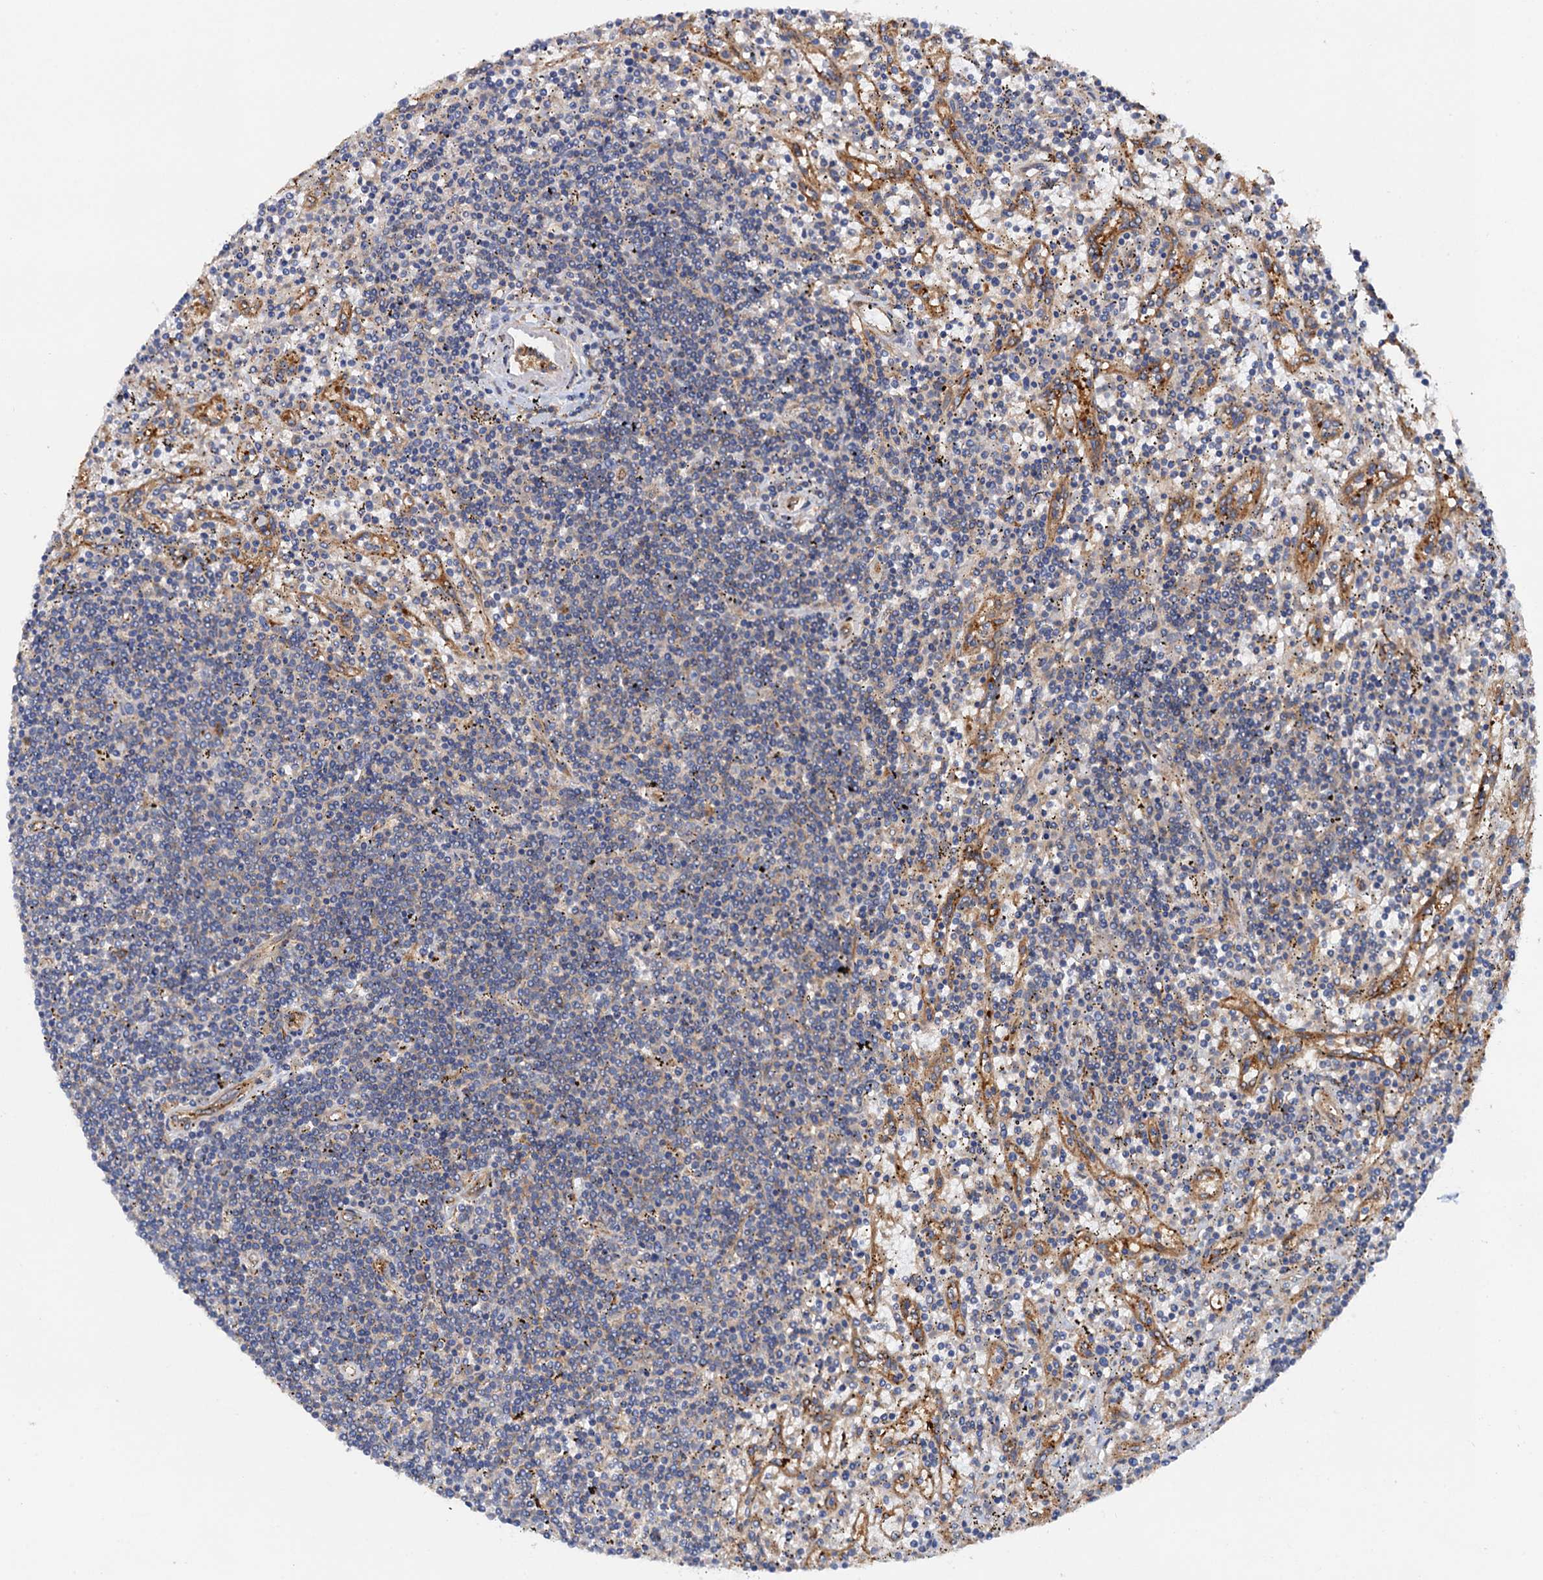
{"staining": {"intensity": "negative", "quantity": "none", "location": "none"}, "tissue": "lymphoma", "cell_type": "Tumor cells", "image_type": "cancer", "snomed": [{"axis": "morphology", "description": "Malignant lymphoma, non-Hodgkin's type, Low grade"}, {"axis": "topography", "description": "Spleen"}], "caption": "IHC of human lymphoma demonstrates no positivity in tumor cells.", "gene": "MRPL48", "patient": {"sex": "male", "age": 76}}